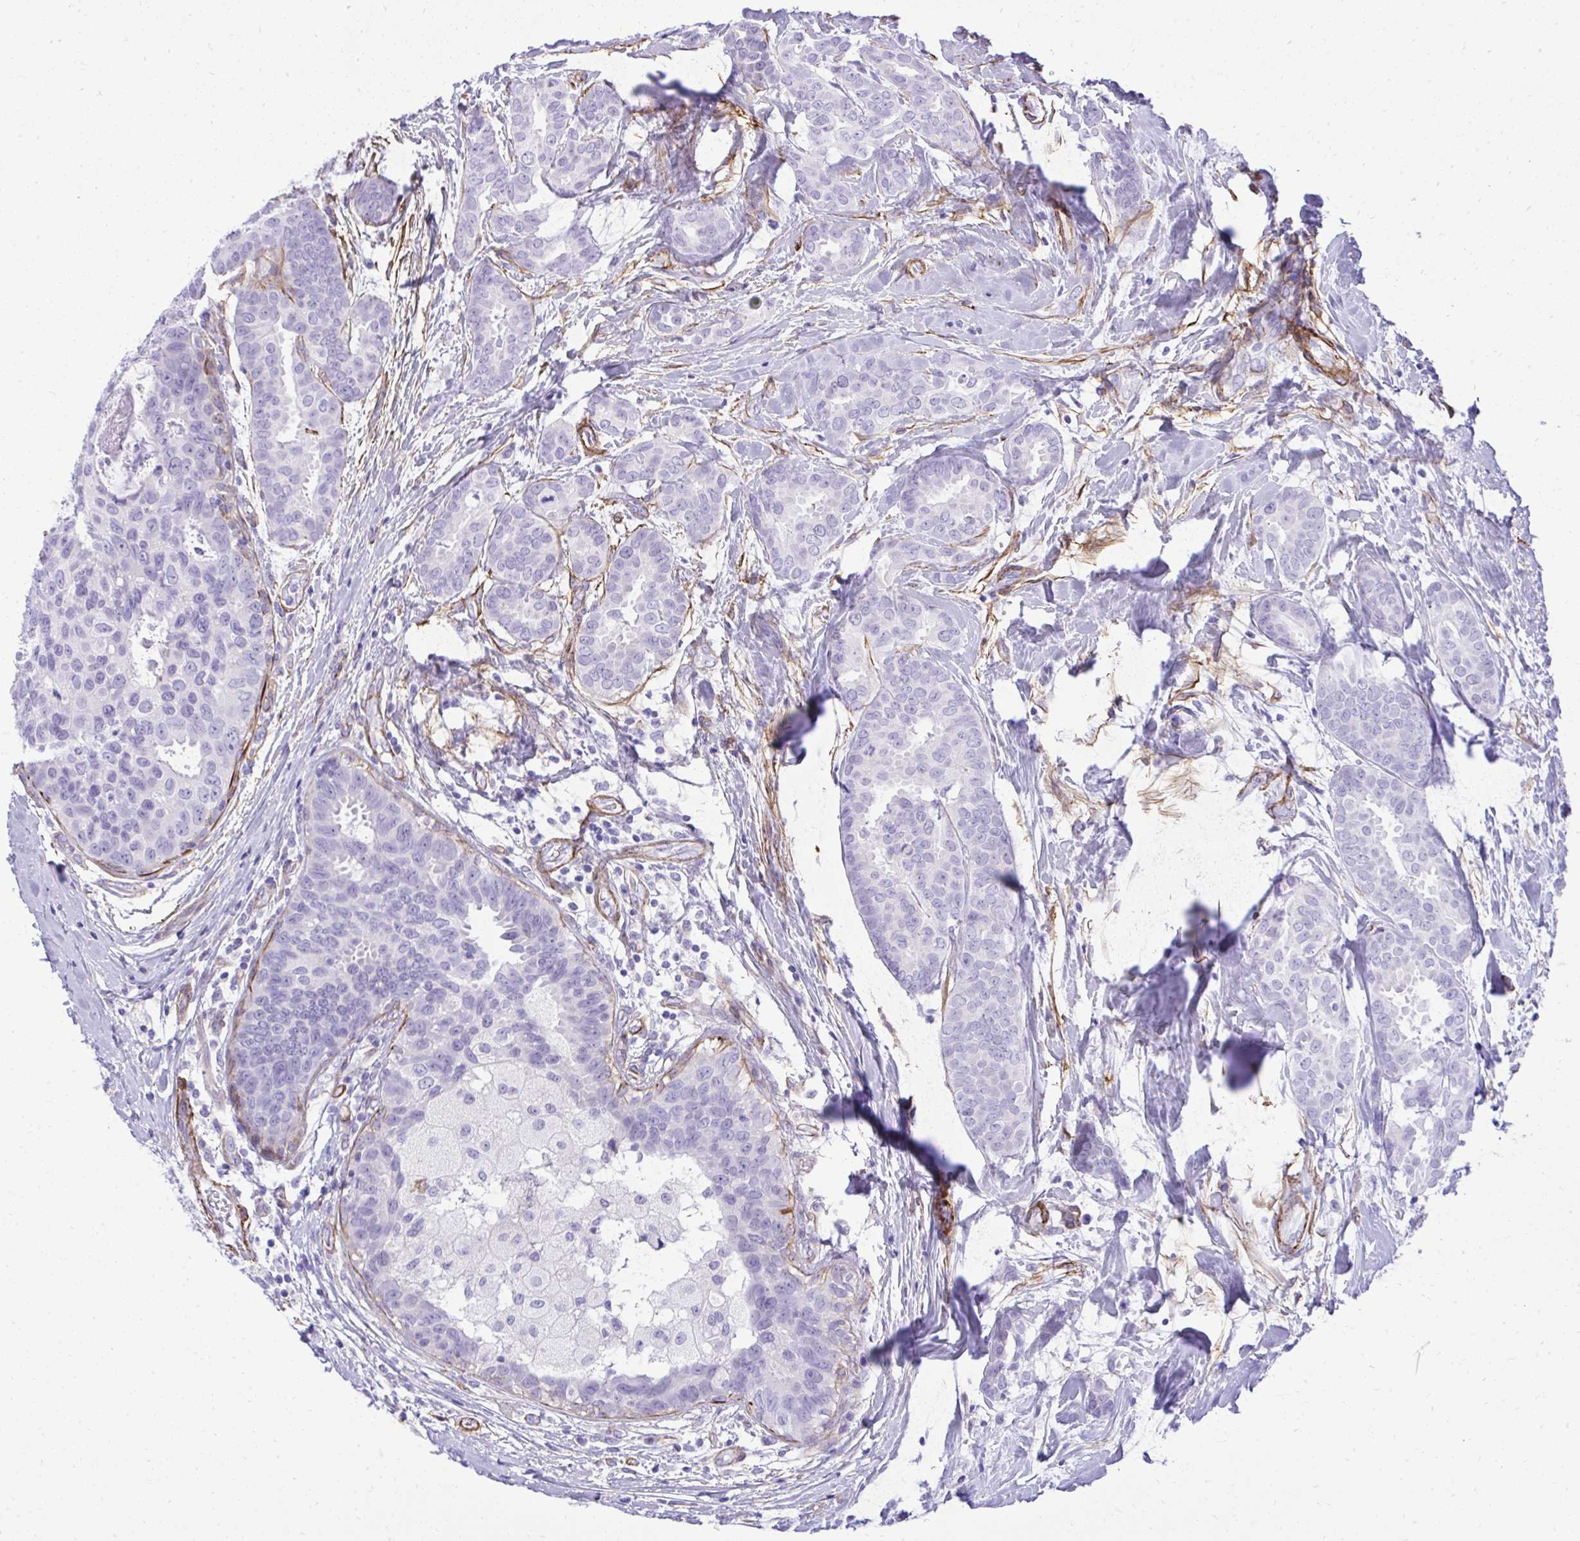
{"staining": {"intensity": "negative", "quantity": "none", "location": "none"}, "tissue": "breast cancer", "cell_type": "Tumor cells", "image_type": "cancer", "snomed": [{"axis": "morphology", "description": "Duct carcinoma"}, {"axis": "topography", "description": "Breast"}], "caption": "IHC of breast invasive ductal carcinoma reveals no positivity in tumor cells.", "gene": "PITPNM3", "patient": {"sex": "female", "age": 45}}